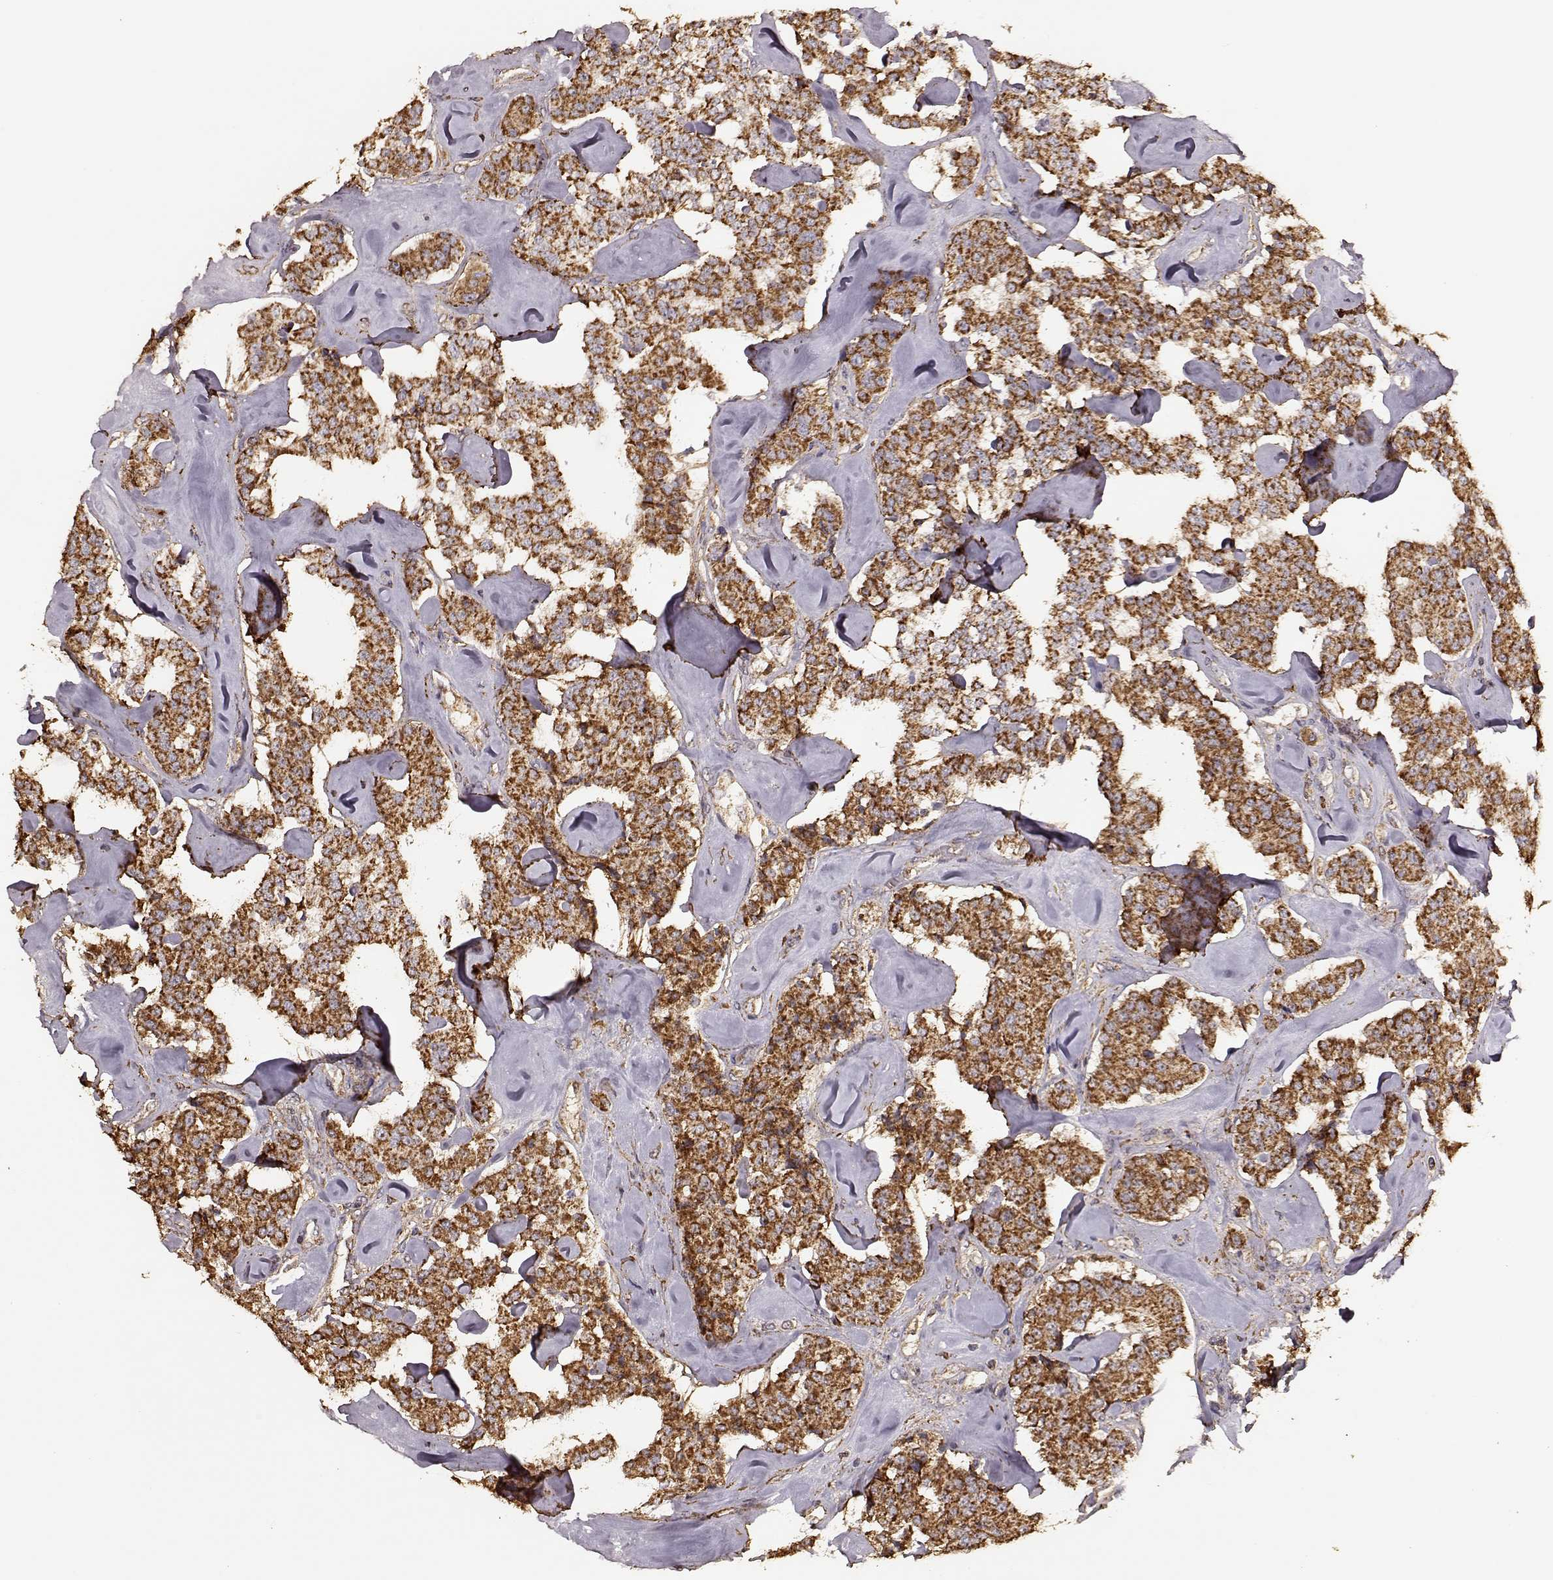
{"staining": {"intensity": "strong", "quantity": ">75%", "location": "cytoplasmic/membranous"}, "tissue": "carcinoid", "cell_type": "Tumor cells", "image_type": "cancer", "snomed": [{"axis": "morphology", "description": "Carcinoid, malignant, NOS"}, {"axis": "topography", "description": "Pancreas"}], "caption": "A high amount of strong cytoplasmic/membranous positivity is present in approximately >75% of tumor cells in carcinoid (malignant) tissue. (DAB = brown stain, brightfield microscopy at high magnification).", "gene": "PTGES2", "patient": {"sex": "male", "age": 41}}